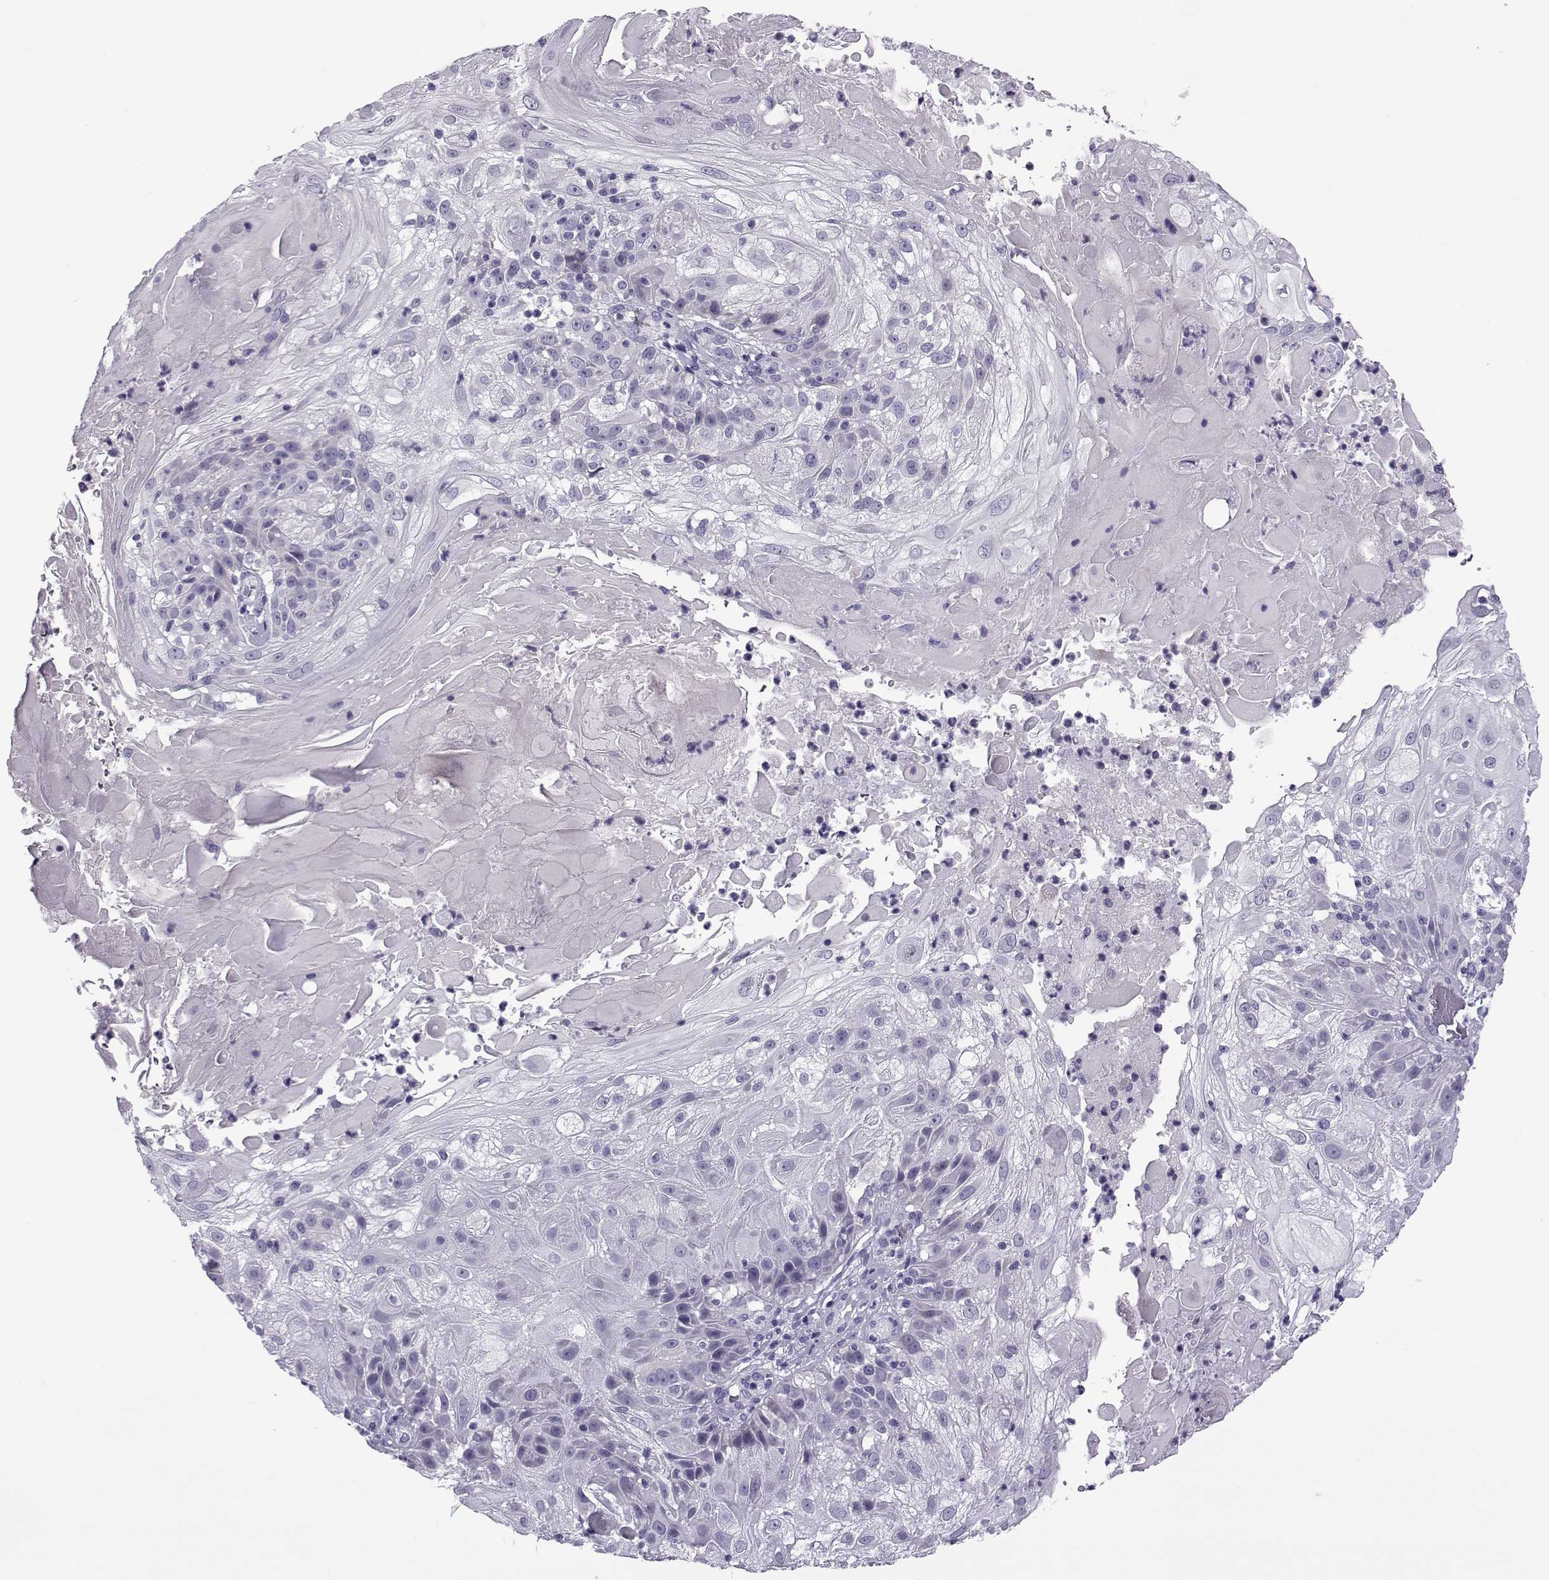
{"staining": {"intensity": "negative", "quantity": "none", "location": "none"}, "tissue": "skin cancer", "cell_type": "Tumor cells", "image_type": "cancer", "snomed": [{"axis": "morphology", "description": "Normal tissue, NOS"}, {"axis": "morphology", "description": "Squamous cell carcinoma, NOS"}, {"axis": "topography", "description": "Skin"}], "caption": "The micrograph exhibits no staining of tumor cells in skin cancer.", "gene": "OIP5", "patient": {"sex": "female", "age": 83}}